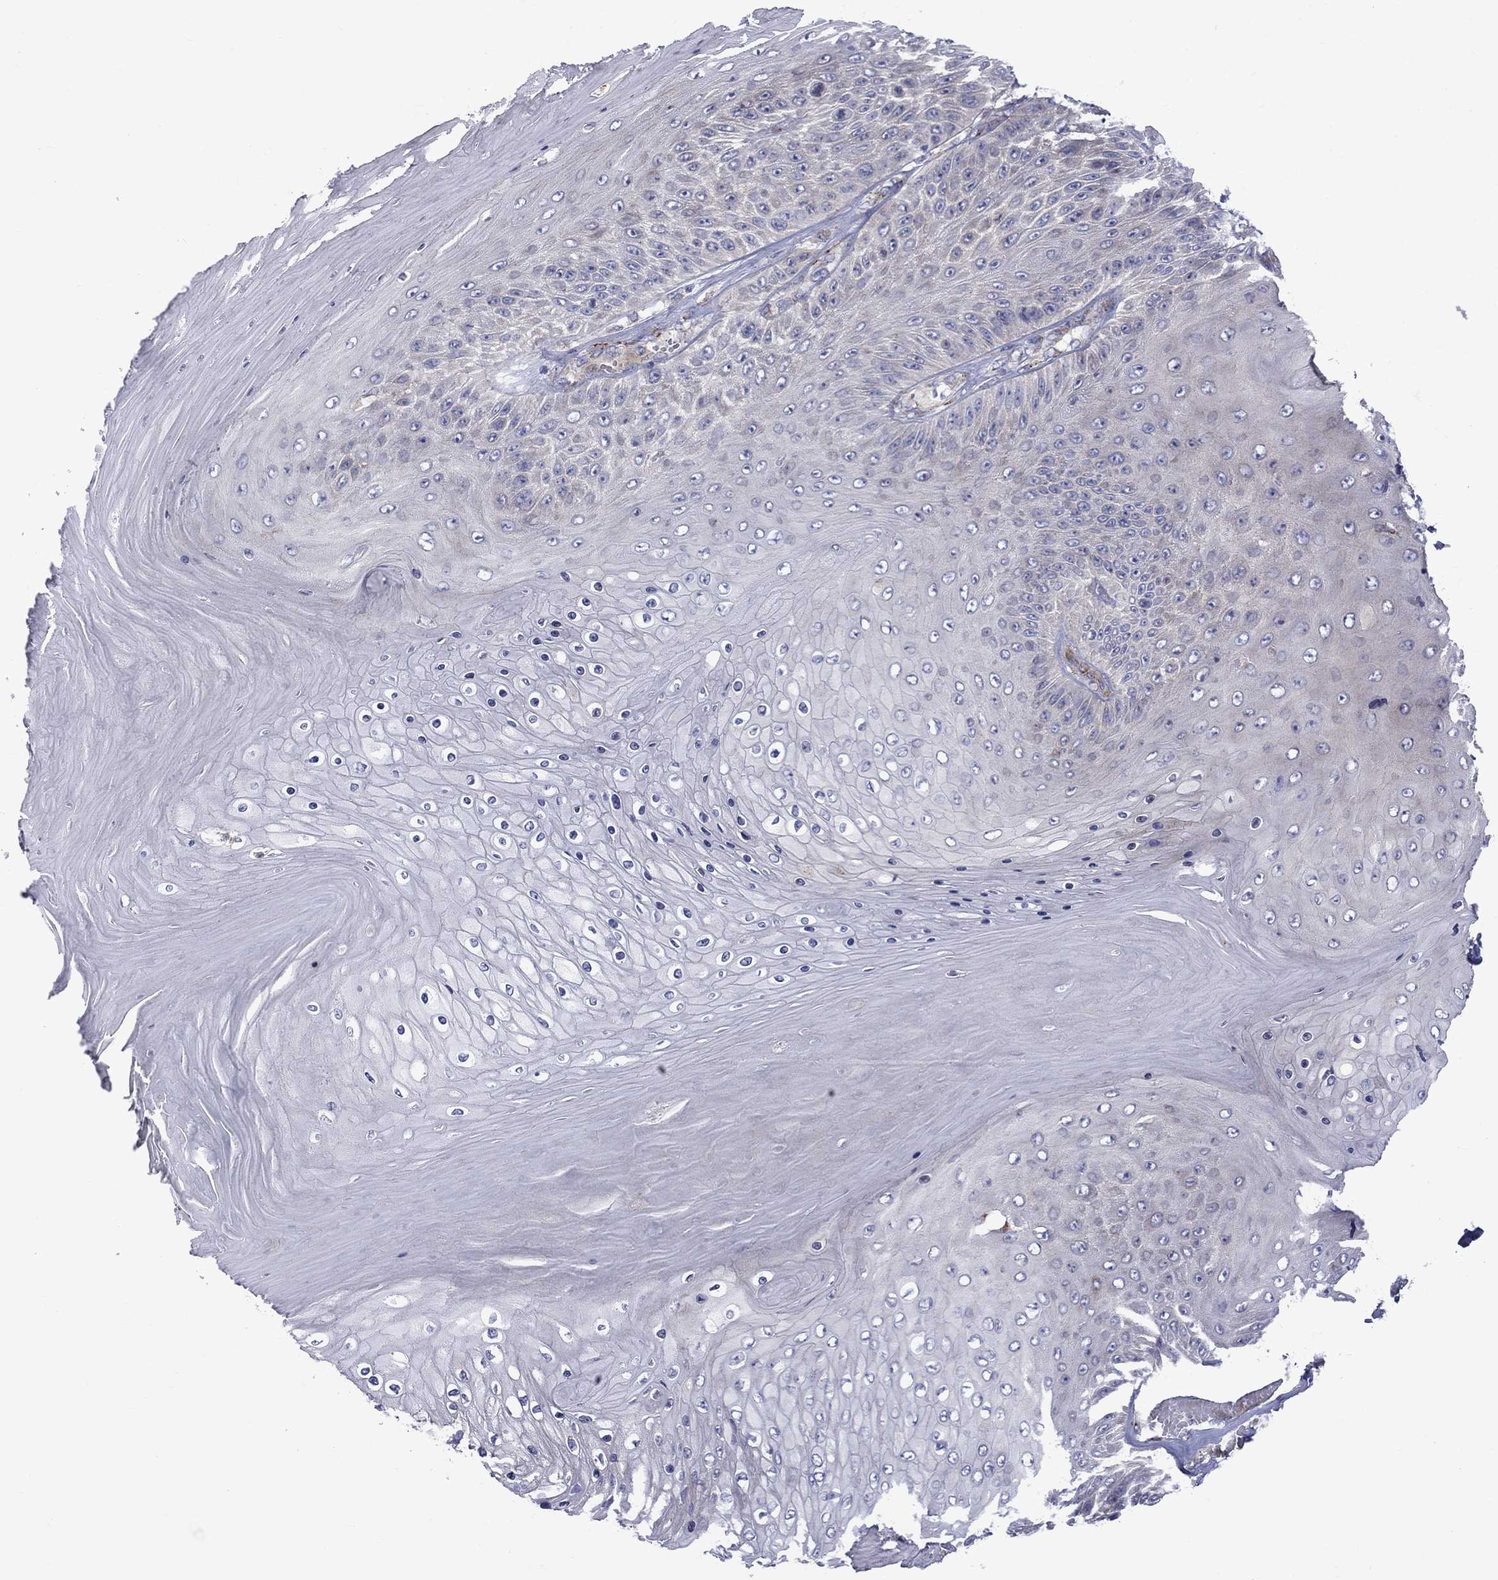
{"staining": {"intensity": "negative", "quantity": "none", "location": "none"}, "tissue": "skin cancer", "cell_type": "Tumor cells", "image_type": "cancer", "snomed": [{"axis": "morphology", "description": "Squamous cell carcinoma, NOS"}, {"axis": "topography", "description": "Skin"}], "caption": "Immunohistochemical staining of skin cancer (squamous cell carcinoma) displays no significant staining in tumor cells.", "gene": "ASNS", "patient": {"sex": "male", "age": 62}}